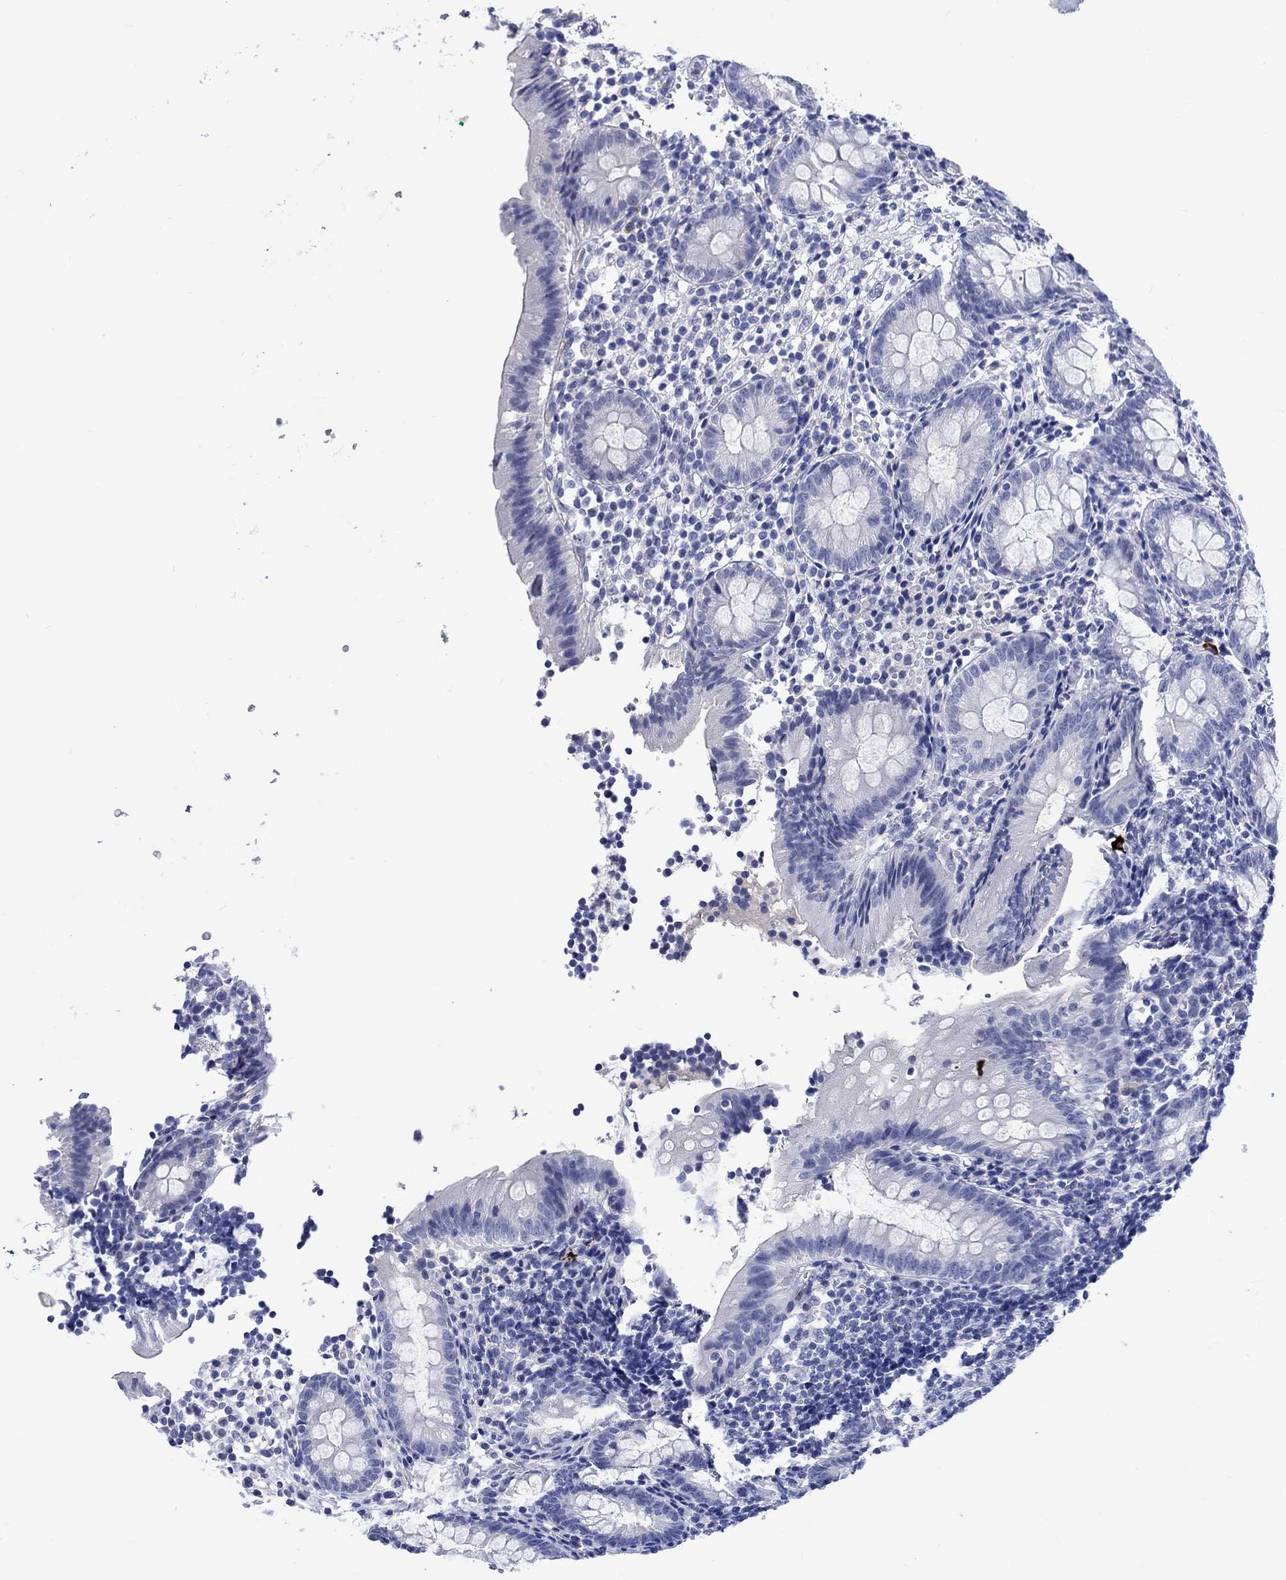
{"staining": {"intensity": "negative", "quantity": "none", "location": "none"}, "tissue": "appendix", "cell_type": "Glandular cells", "image_type": "normal", "snomed": [{"axis": "morphology", "description": "Normal tissue, NOS"}, {"axis": "topography", "description": "Appendix"}], "caption": "Appendix stained for a protein using IHC demonstrates no positivity glandular cells.", "gene": "CACNG3", "patient": {"sex": "female", "age": 40}}